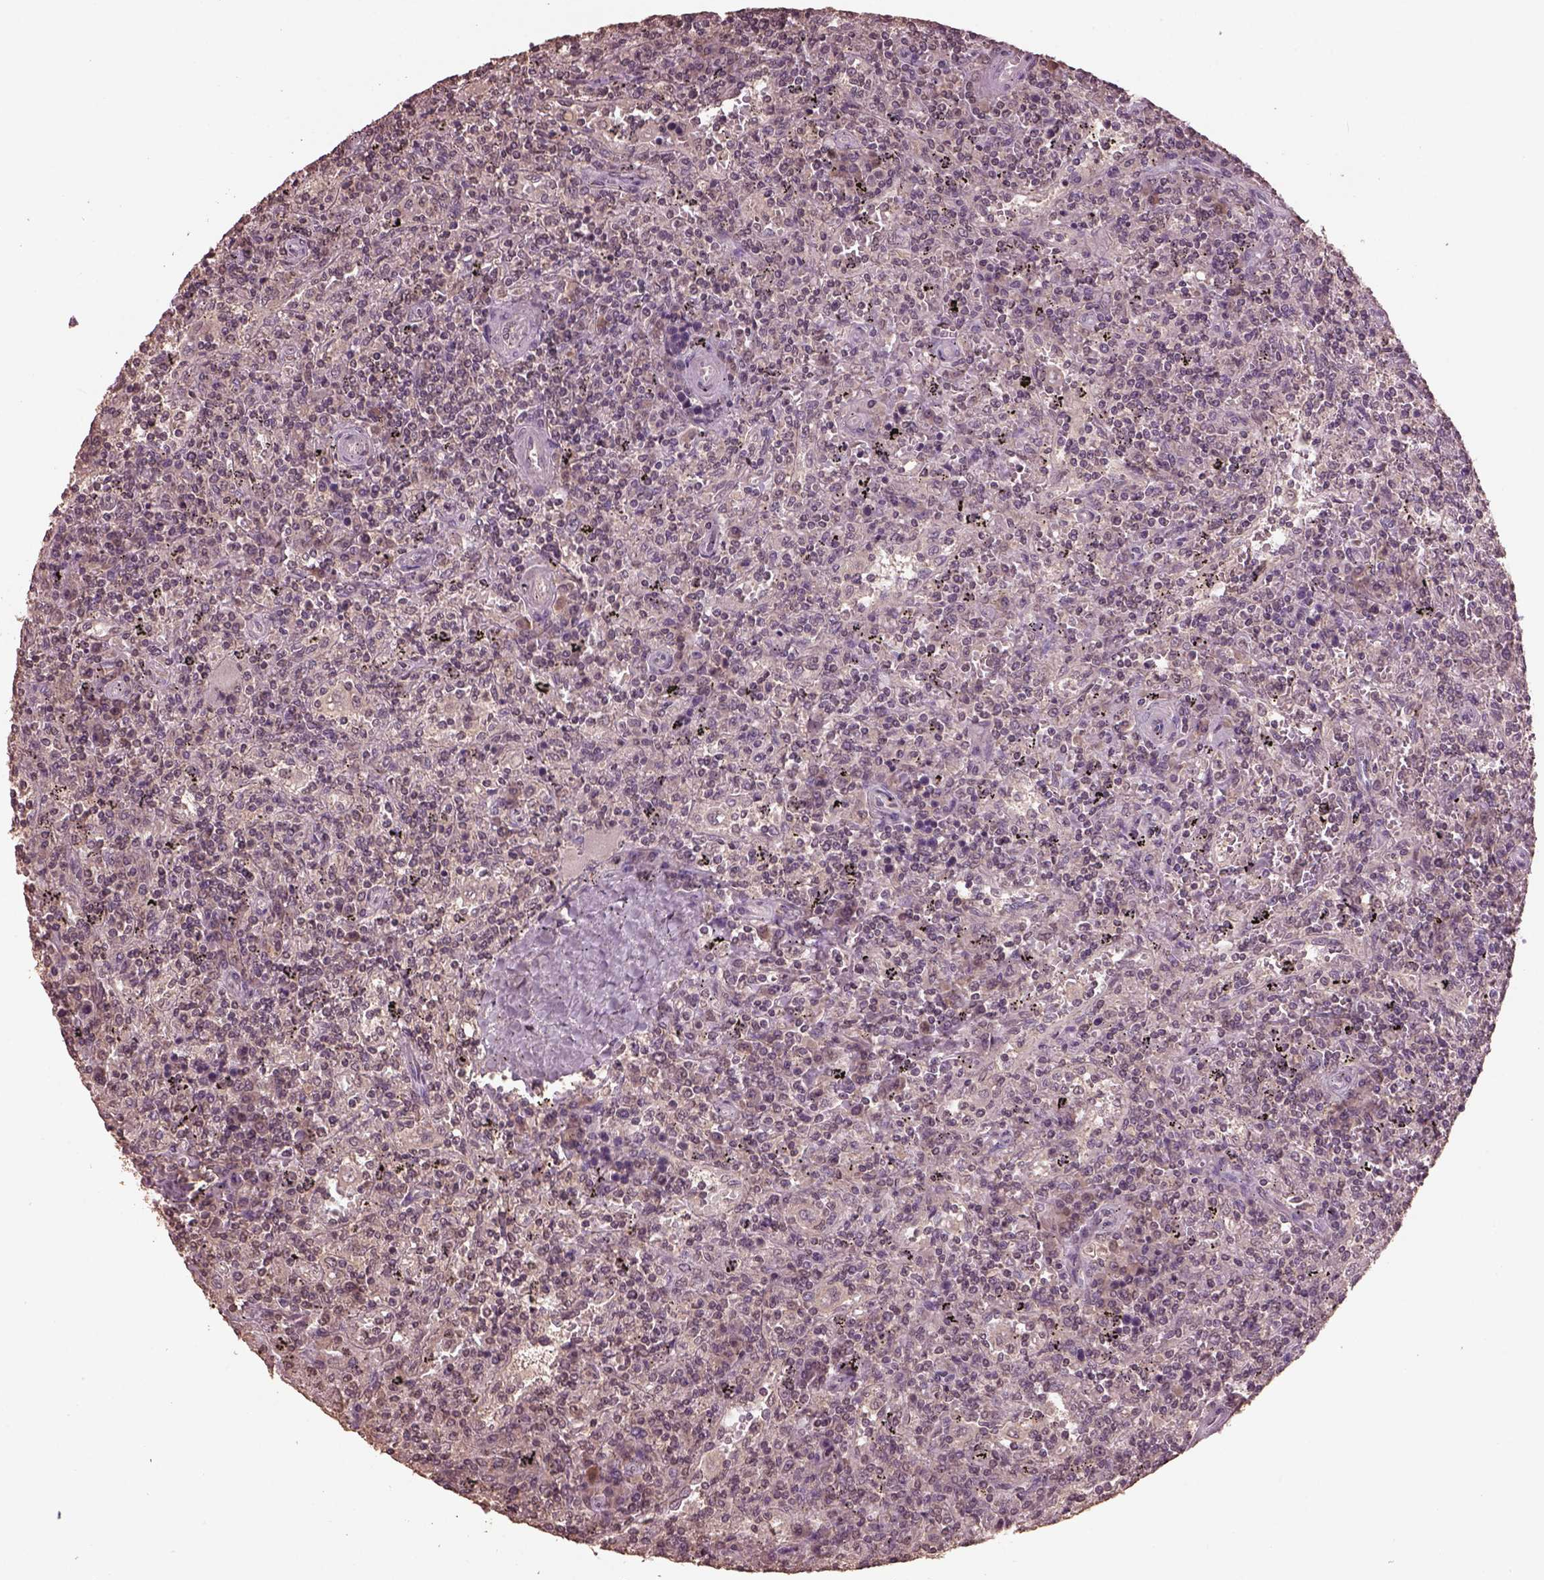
{"staining": {"intensity": "negative", "quantity": "none", "location": "none"}, "tissue": "lymphoma", "cell_type": "Tumor cells", "image_type": "cancer", "snomed": [{"axis": "morphology", "description": "Malignant lymphoma, non-Hodgkin's type, Low grade"}, {"axis": "topography", "description": "Spleen"}], "caption": "Immunohistochemical staining of human lymphoma shows no significant expression in tumor cells.", "gene": "CPT1C", "patient": {"sex": "male", "age": 62}}